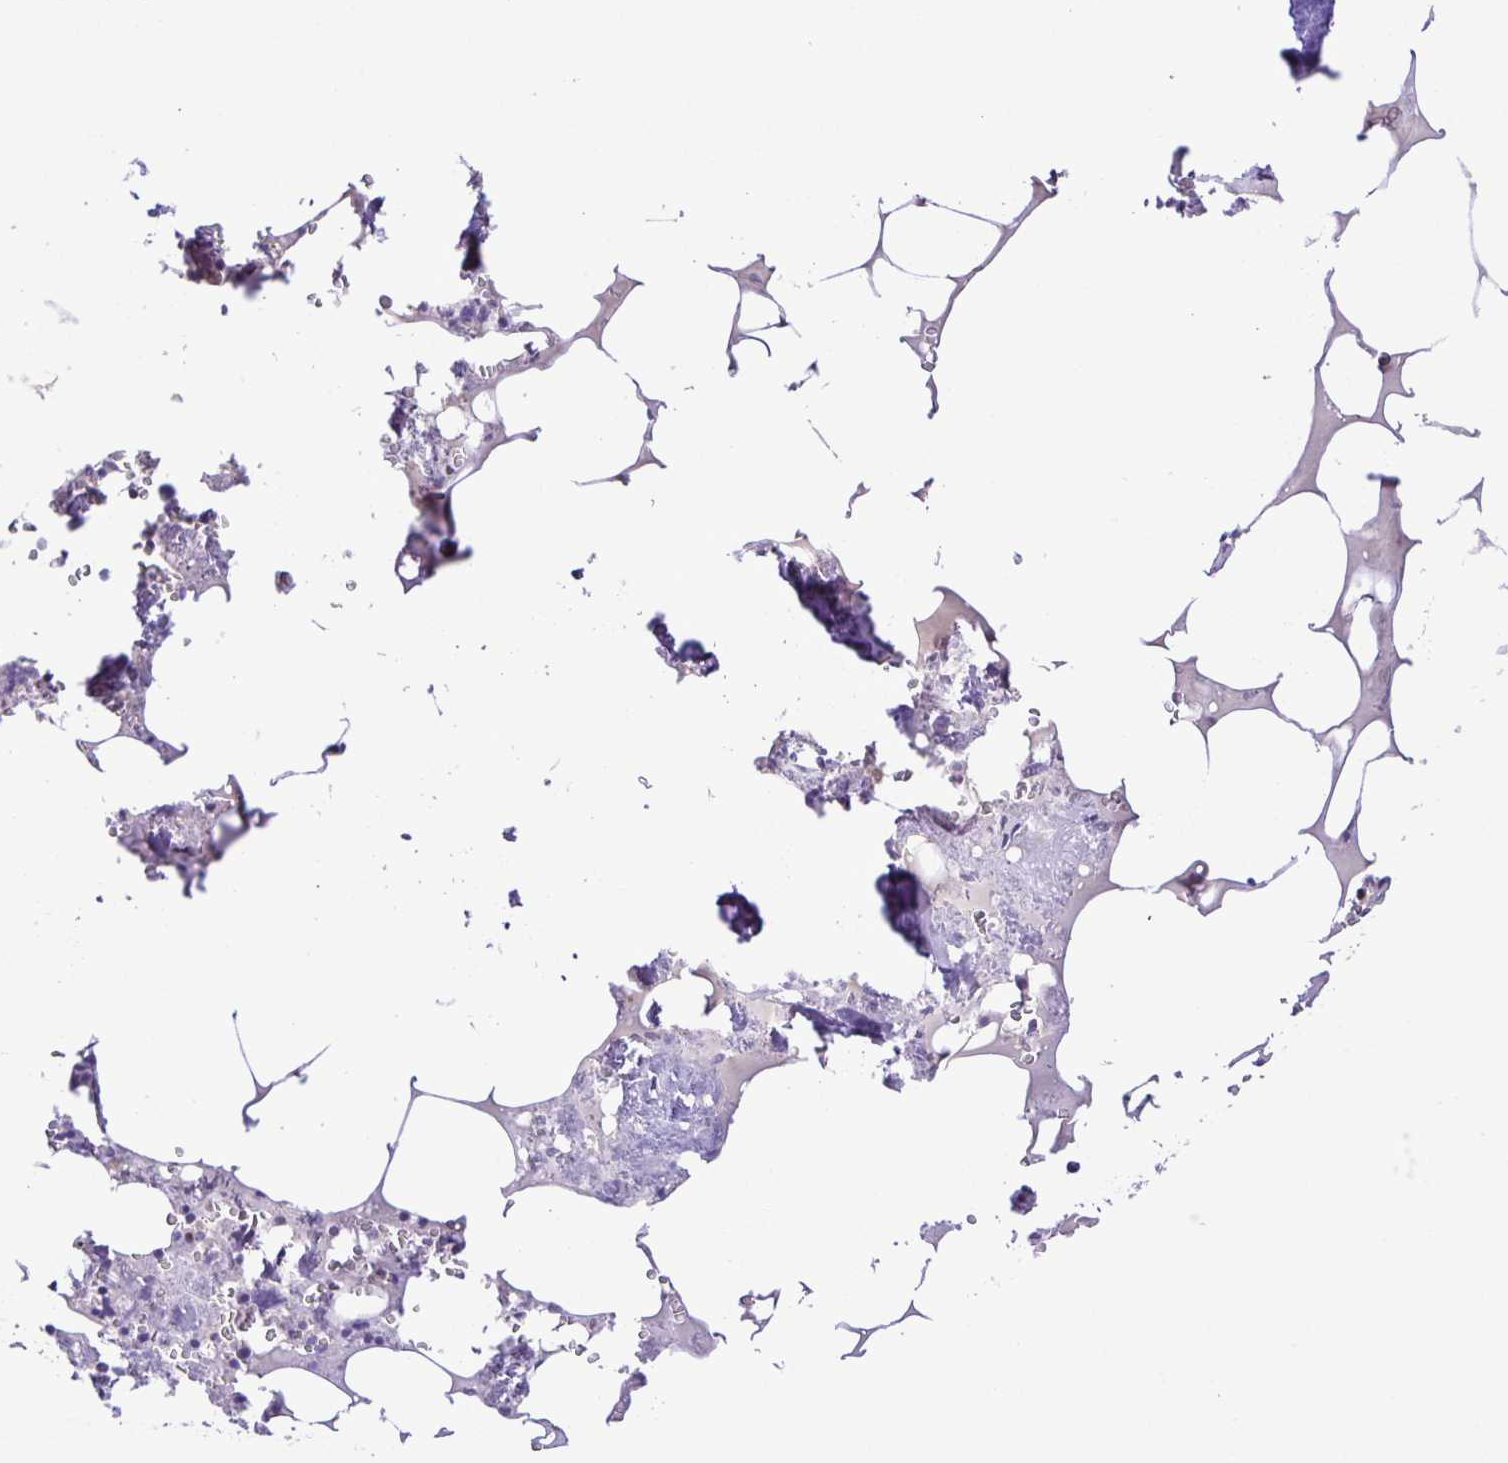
{"staining": {"intensity": "negative", "quantity": "none", "location": "none"}, "tissue": "bone marrow", "cell_type": "Hematopoietic cells", "image_type": "normal", "snomed": [{"axis": "morphology", "description": "Normal tissue, NOS"}, {"axis": "topography", "description": "Bone marrow"}], "caption": "The micrograph demonstrates no staining of hematopoietic cells in normal bone marrow.", "gene": "ONECUT2", "patient": {"sex": "male", "age": 54}}